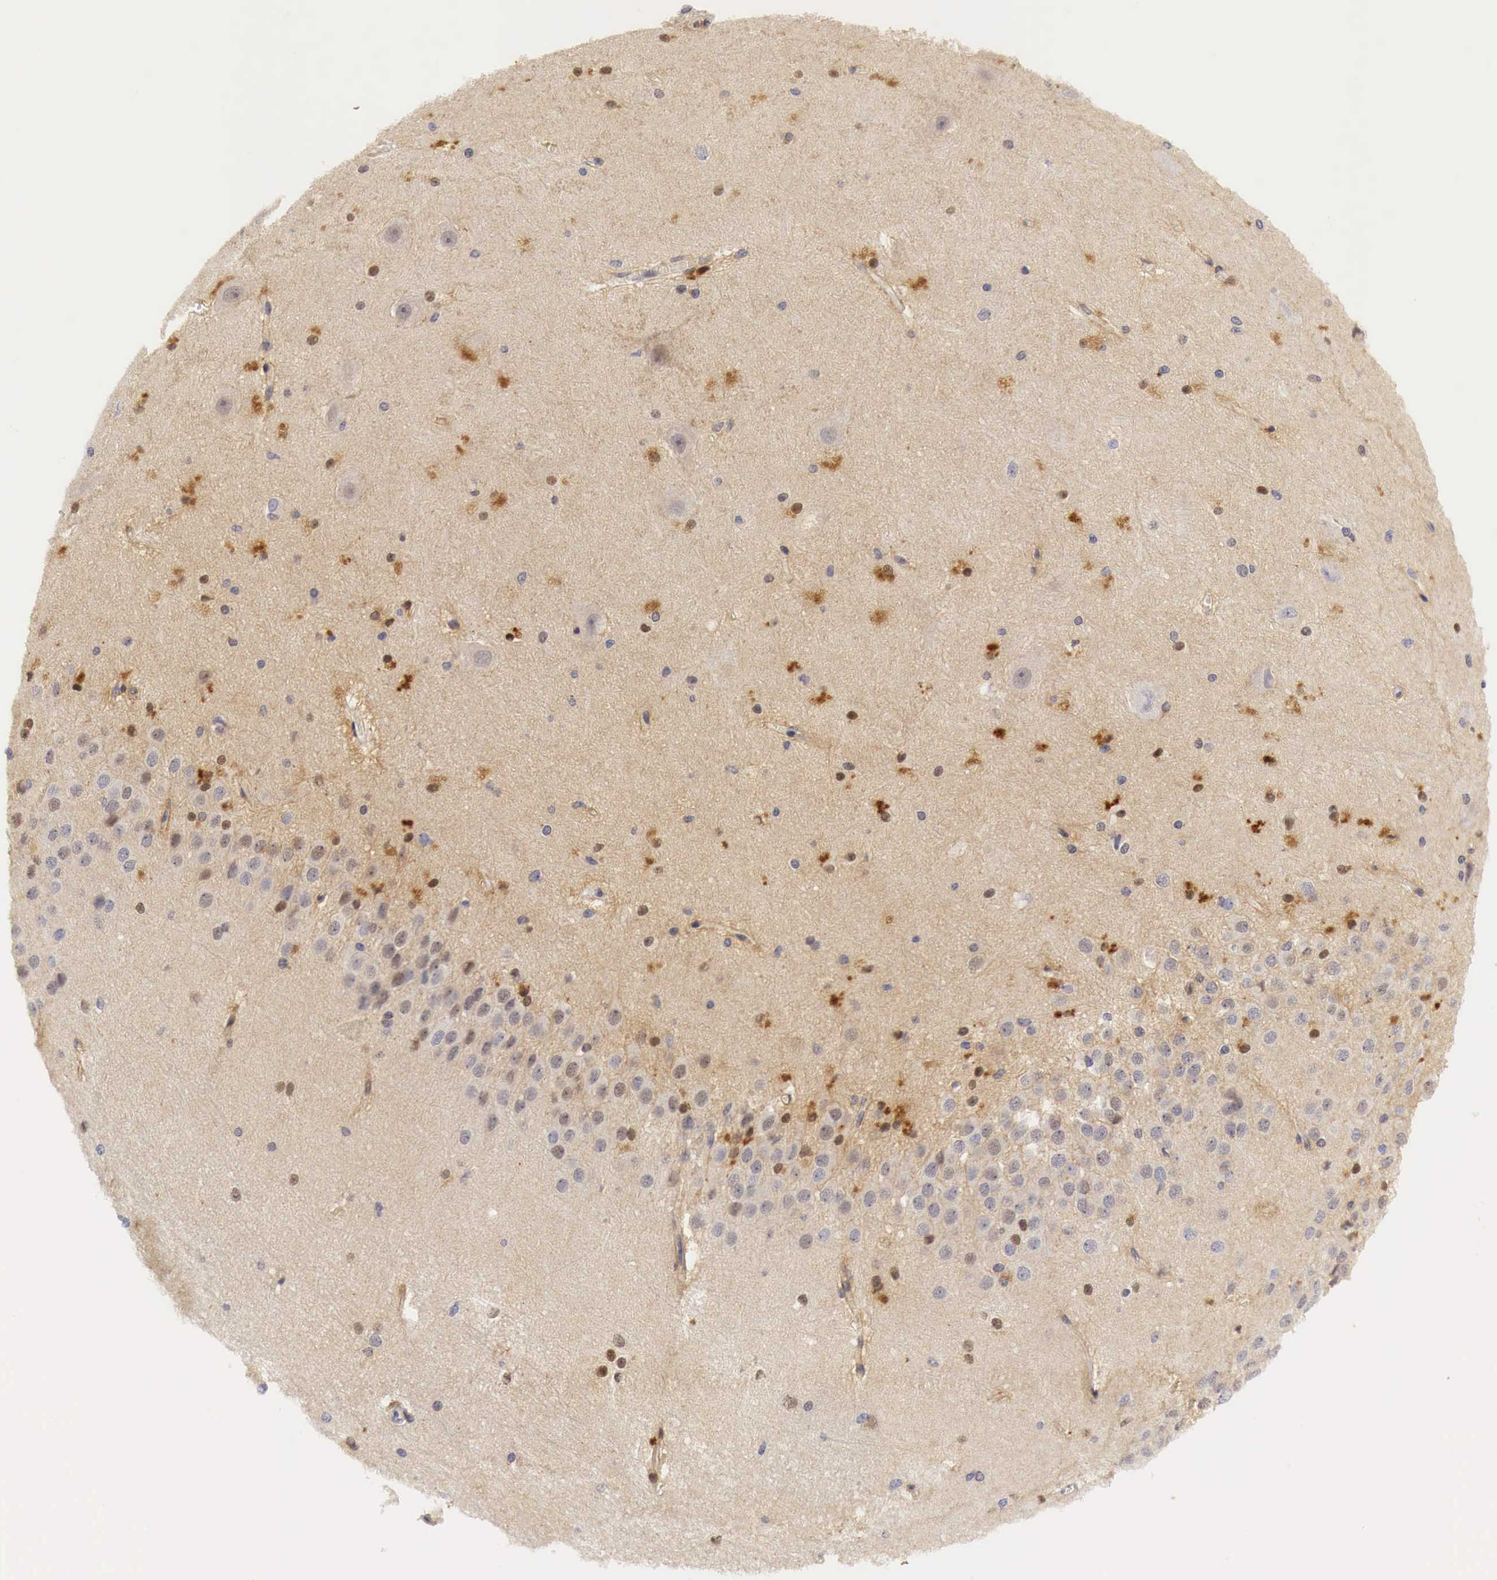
{"staining": {"intensity": "moderate", "quantity": "25%-75%", "location": "cytoplasmic/membranous"}, "tissue": "hippocampus", "cell_type": "Glial cells", "image_type": "normal", "snomed": [{"axis": "morphology", "description": "Normal tissue, NOS"}, {"axis": "topography", "description": "Hippocampus"}], "caption": "Moderate cytoplasmic/membranous protein positivity is seen in about 25%-75% of glial cells in hippocampus. Using DAB (3,3'-diaminobenzidine) (brown) and hematoxylin (blue) stains, captured at high magnification using brightfield microscopy.", "gene": "CASP3", "patient": {"sex": "female", "age": 19}}